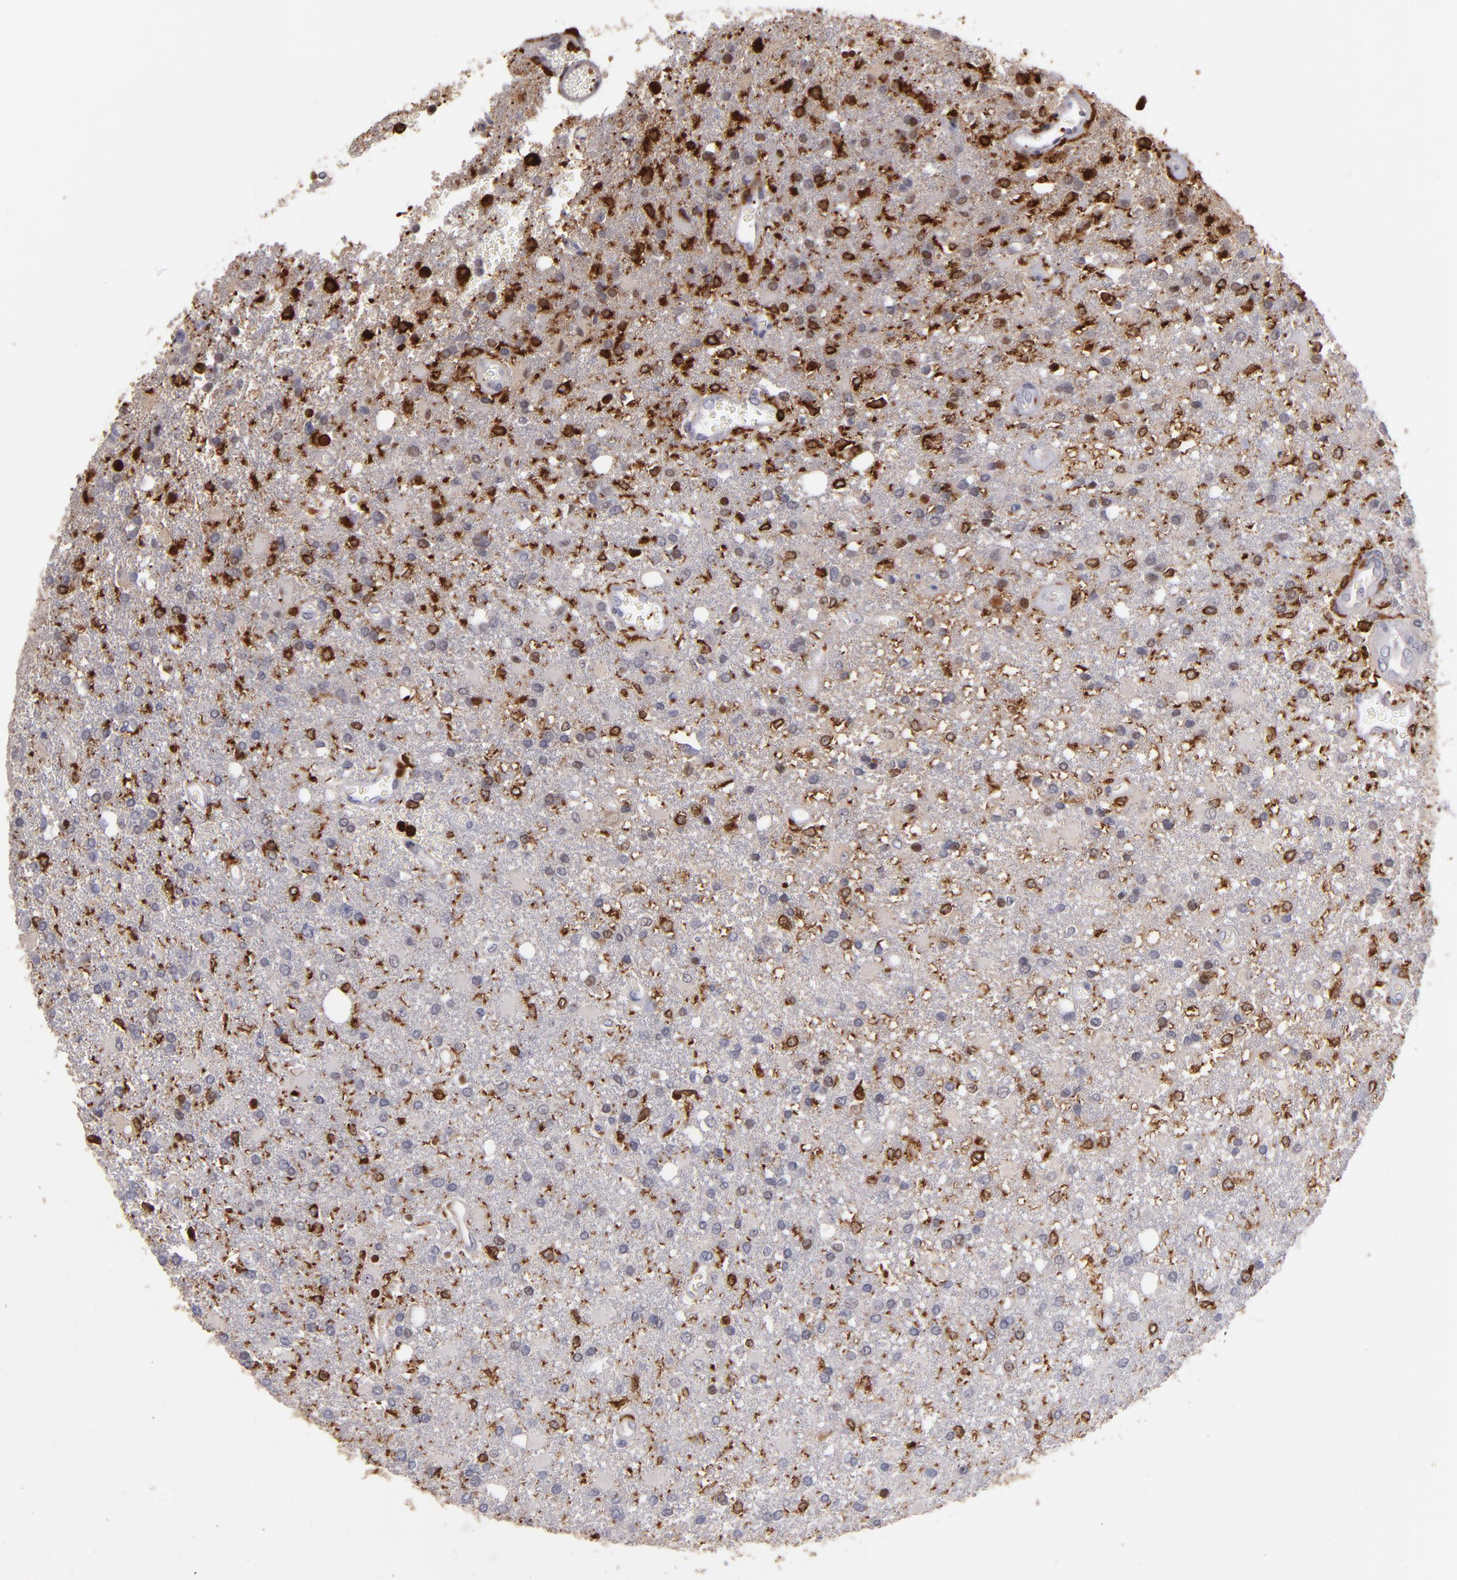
{"staining": {"intensity": "weak", "quantity": "<25%", "location": "nuclear"}, "tissue": "glioma", "cell_type": "Tumor cells", "image_type": "cancer", "snomed": [{"axis": "morphology", "description": "Glioma, malignant, High grade"}, {"axis": "topography", "description": "Cerebral cortex"}], "caption": "Immunohistochemical staining of human glioma reveals no significant positivity in tumor cells.", "gene": "WAS", "patient": {"sex": "male", "age": 79}}